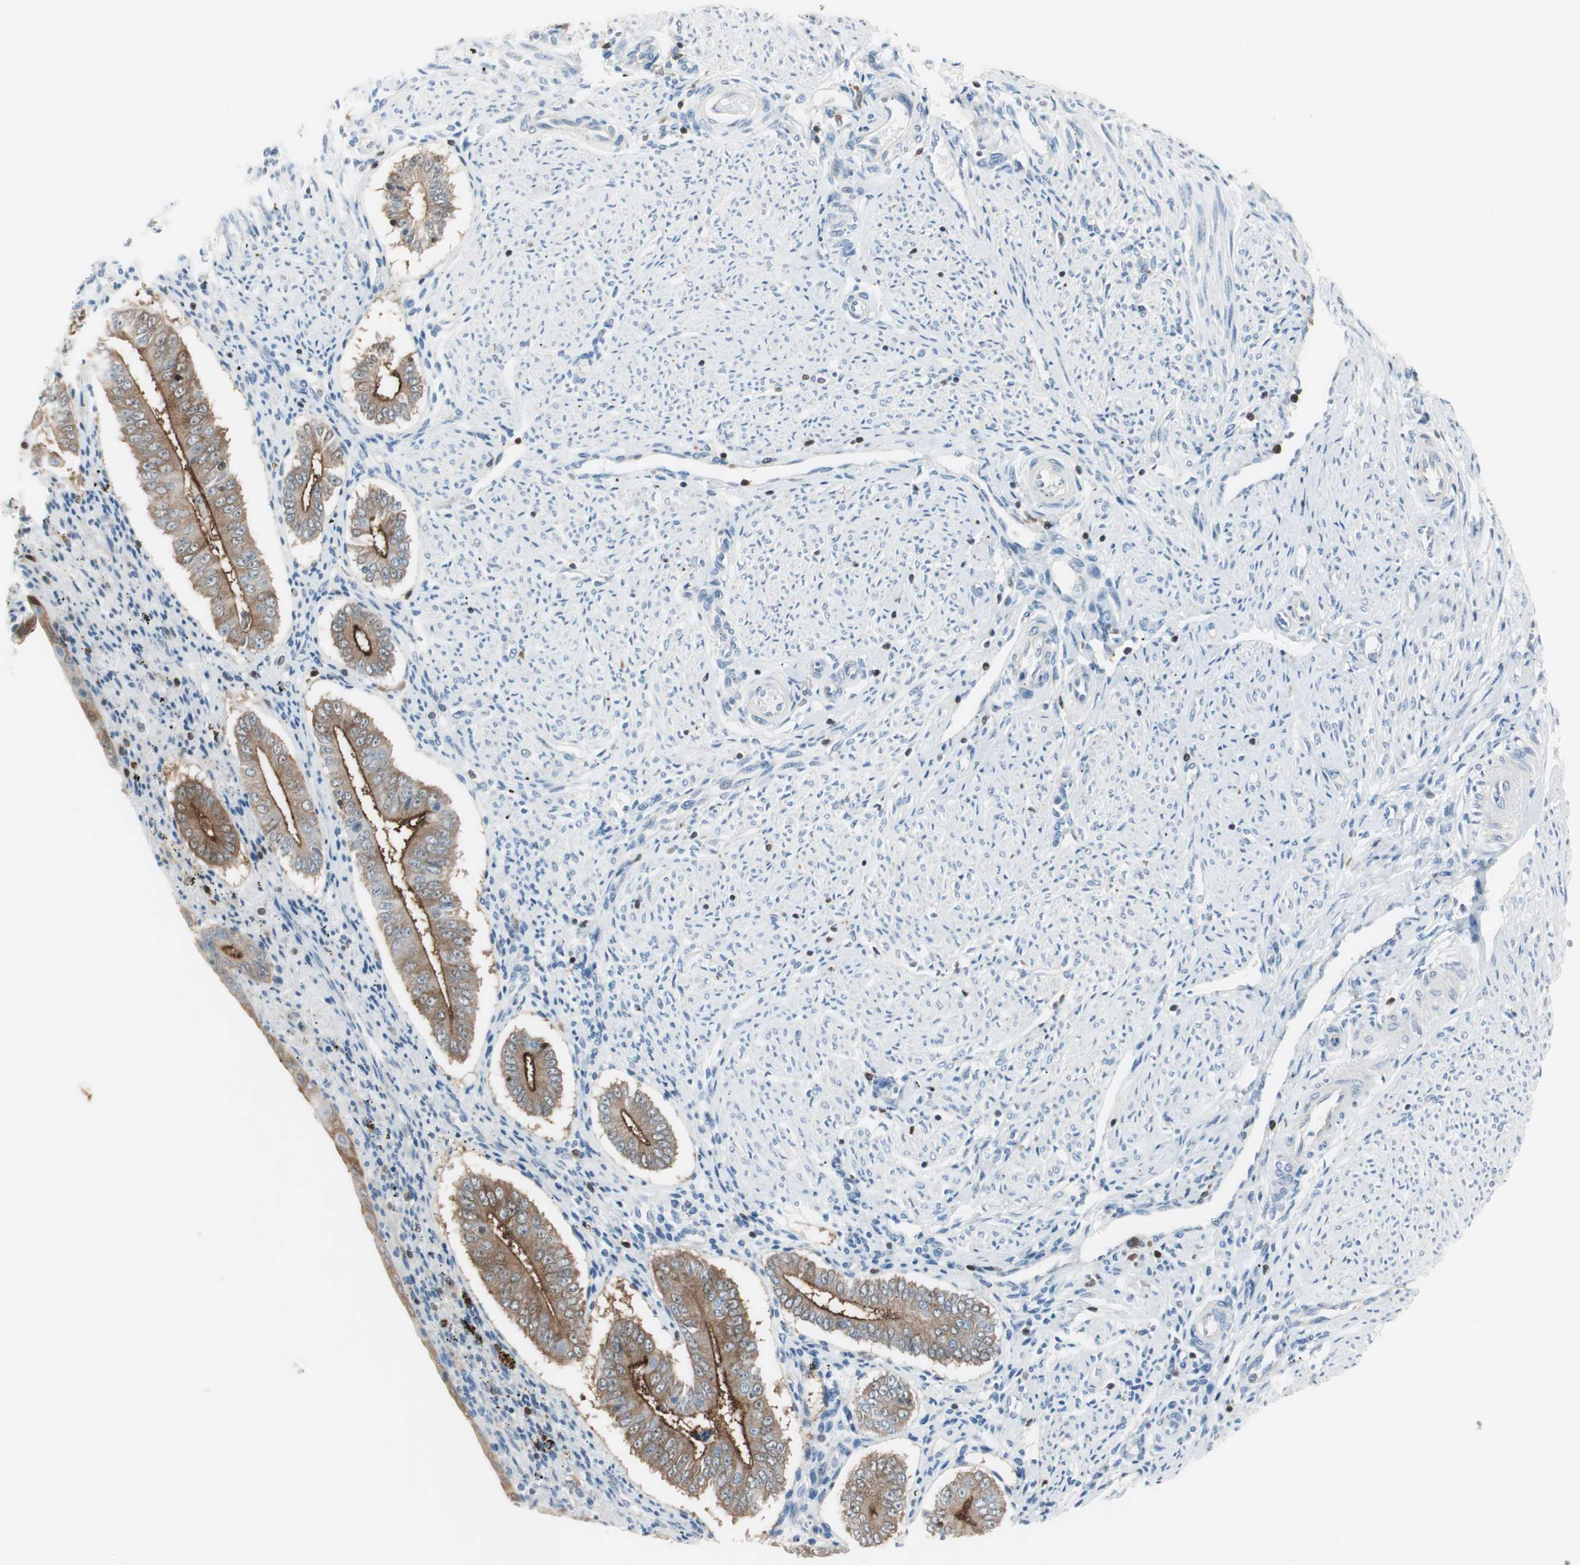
{"staining": {"intensity": "negative", "quantity": "none", "location": "none"}, "tissue": "endometrium", "cell_type": "Cells in endometrial stroma", "image_type": "normal", "snomed": [{"axis": "morphology", "description": "Normal tissue, NOS"}, {"axis": "topography", "description": "Endometrium"}], "caption": "There is no significant staining in cells in endometrial stroma of endometrium. (Stains: DAB (3,3'-diaminobenzidine) immunohistochemistry with hematoxylin counter stain, Microscopy: brightfield microscopy at high magnification).", "gene": "SLC9A3R1", "patient": {"sex": "female", "age": 42}}